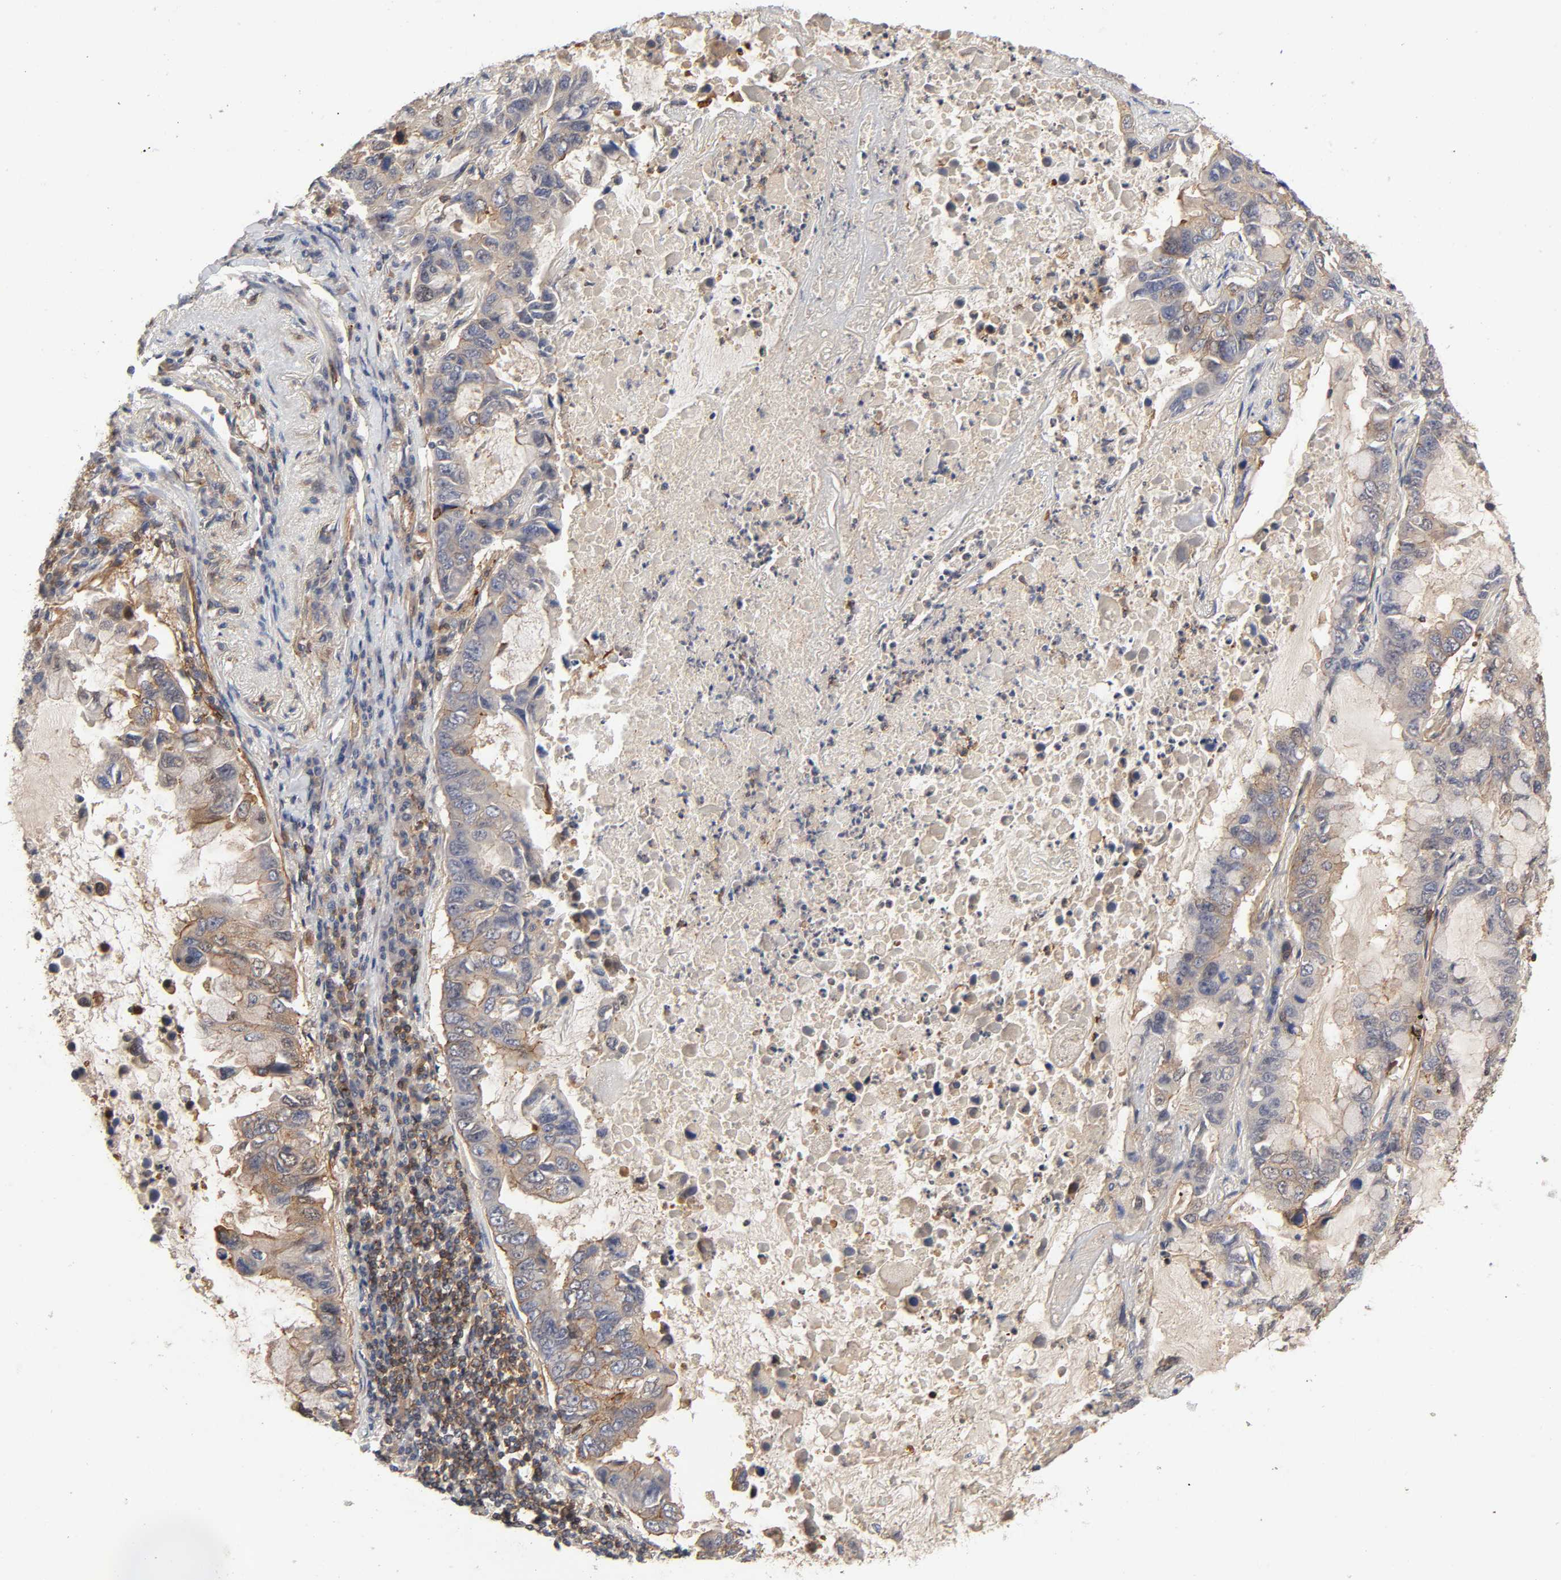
{"staining": {"intensity": "weak", "quantity": ">75%", "location": "cytoplasmic/membranous"}, "tissue": "lung cancer", "cell_type": "Tumor cells", "image_type": "cancer", "snomed": [{"axis": "morphology", "description": "Adenocarcinoma, NOS"}, {"axis": "topography", "description": "Lung"}], "caption": "Immunohistochemistry (IHC) image of adenocarcinoma (lung) stained for a protein (brown), which exhibits low levels of weak cytoplasmic/membranous staining in approximately >75% of tumor cells.", "gene": "LAMTOR2", "patient": {"sex": "male", "age": 64}}